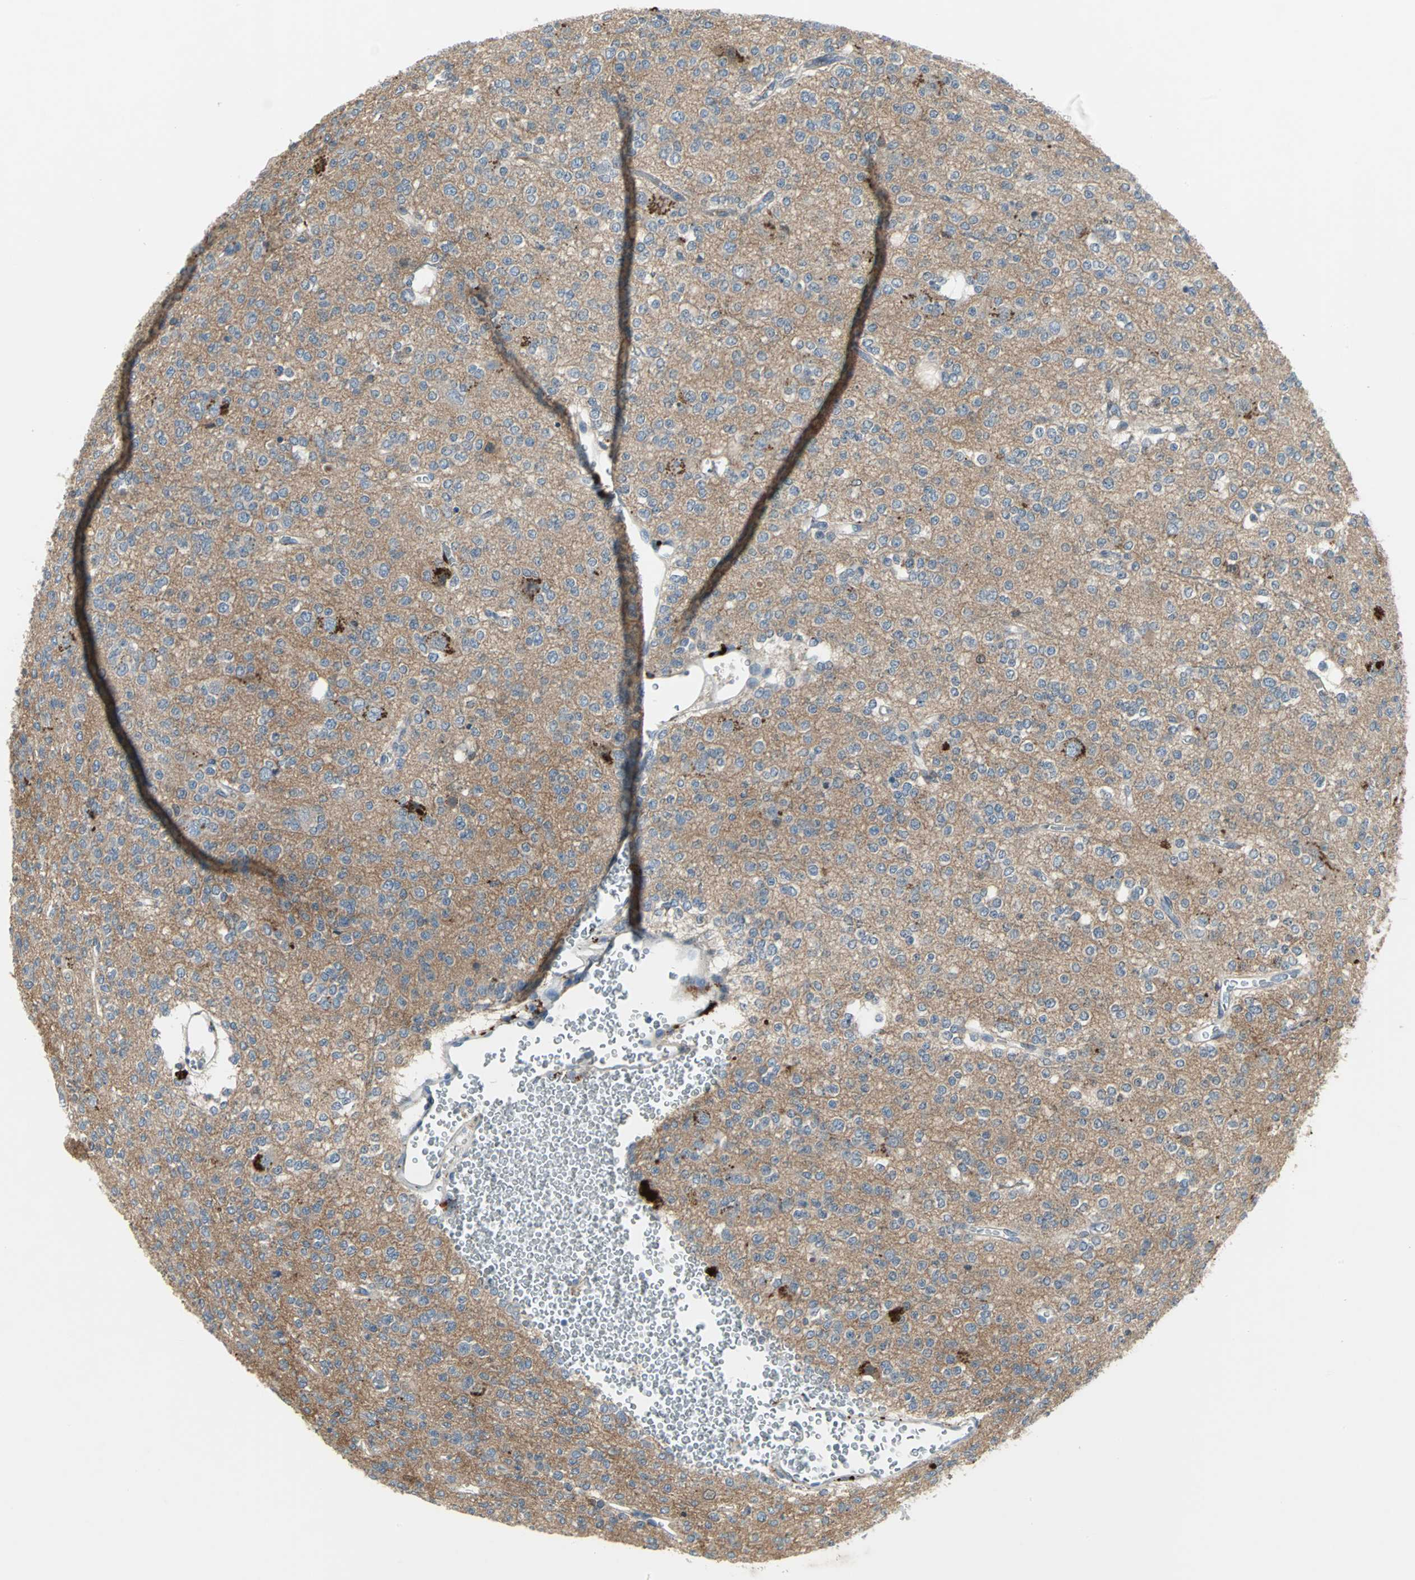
{"staining": {"intensity": "strong", "quantity": "<25%", "location": "cytoplasmic/membranous"}, "tissue": "glioma", "cell_type": "Tumor cells", "image_type": "cancer", "snomed": [{"axis": "morphology", "description": "Glioma, malignant, Low grade"}, {"axis": "topography", "description": "Brain"}], "caption": "An image of glioma stained for a protein shows strong cytoplasmic/membranous brown staining in tumor cells.", "gene": "PTGDS", "patient": {"sex": "male", "age": 38}}